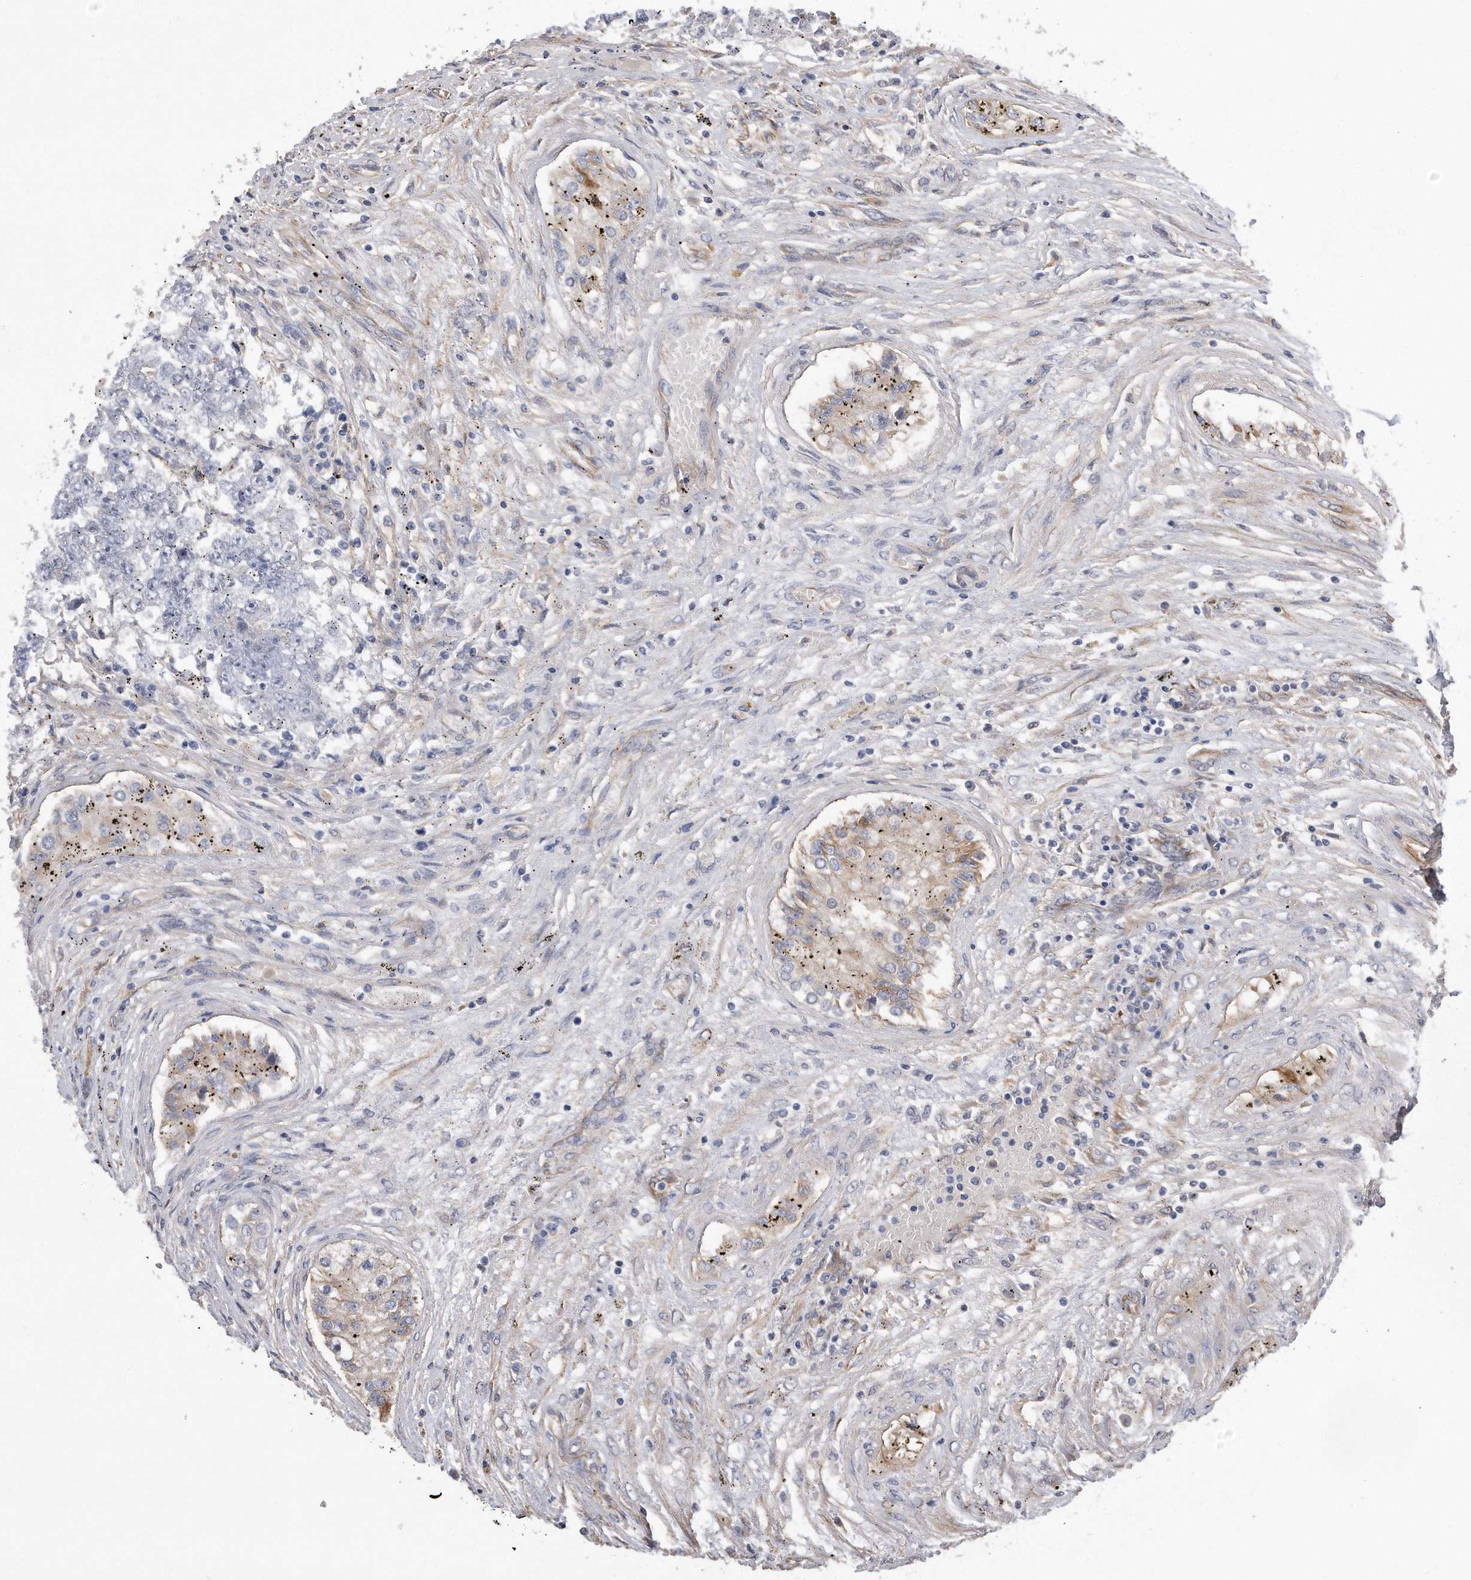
{"staining": {"intensity": "negative", "quantity": "none", "location": "none"}, "tissue": "testis cancer", "cell_type": "Tumor cells", "image_type": "cancer", "snomed": [{"axis": "morphology", "description": "Carcinoma, Embryonal, NOS"}, {"axis": "topography", "description": "Testis"}], "caption": "Human testis cancer stained for a protein using IHC reveals no staining in tumor cells.", "gene": "GPC1", "patient": {"sex": "male", "age": 25}}